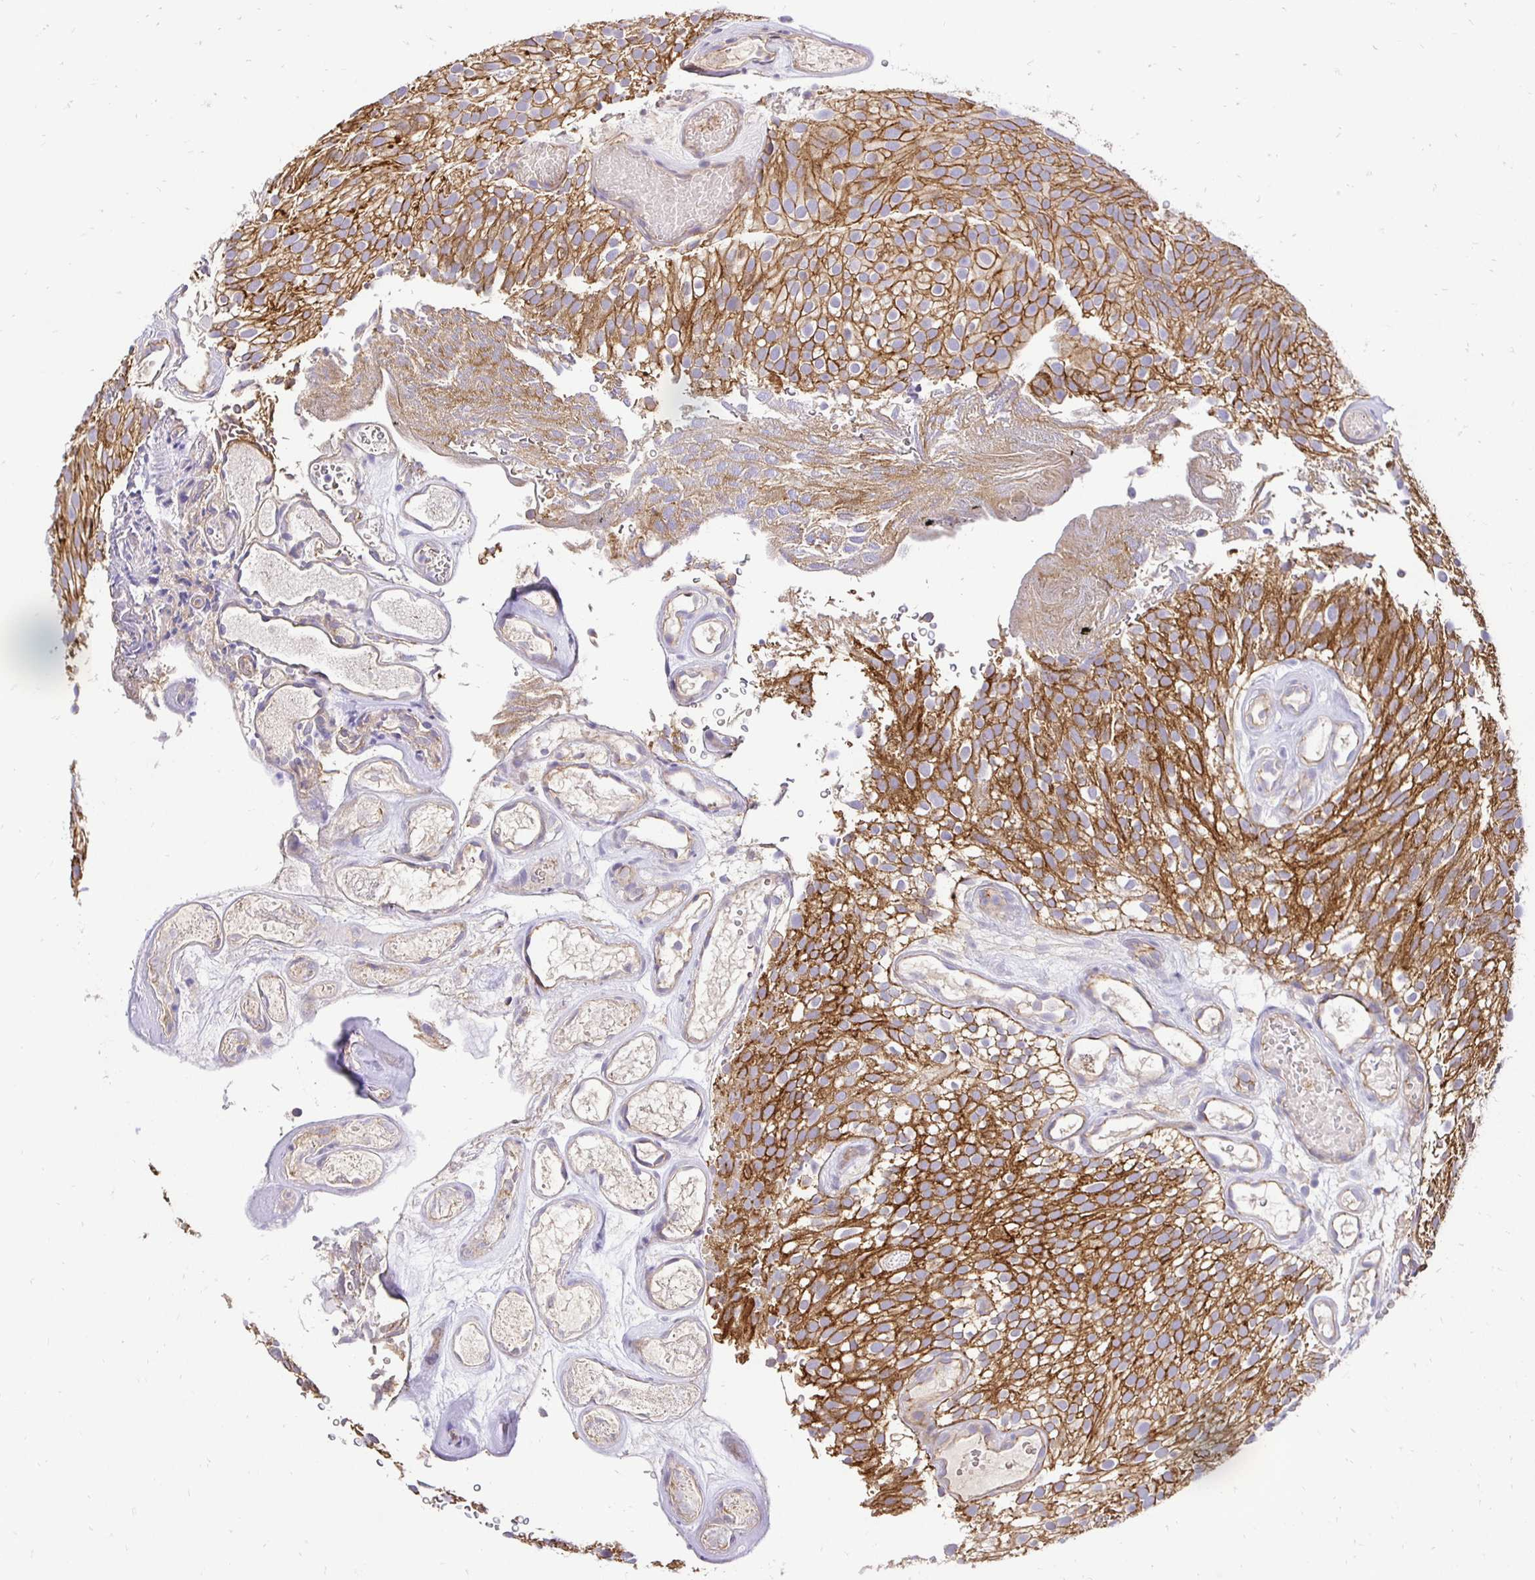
{"staining": {"intensity": "strong", "quantity": ">75%", "location": "cytoplasmic/membranous"}, "tissue": "urothelial cancer", "cell_type": "Tumor cells", "image_type": "cancer", "snomed": [{"axis": "morphology", "description": "Urothelial carcinoma, Low grade"}, {"axis": "topography", "description": "Urinary bladder"}], "caption": "DAB immunohistochemical staining of urothelial cancer shows strong cytoplasmic/membranous protein staining in about >75% of tumor cells.", "gene": "SLC9A1", "patient": {"sex": "male", "age": 78}}